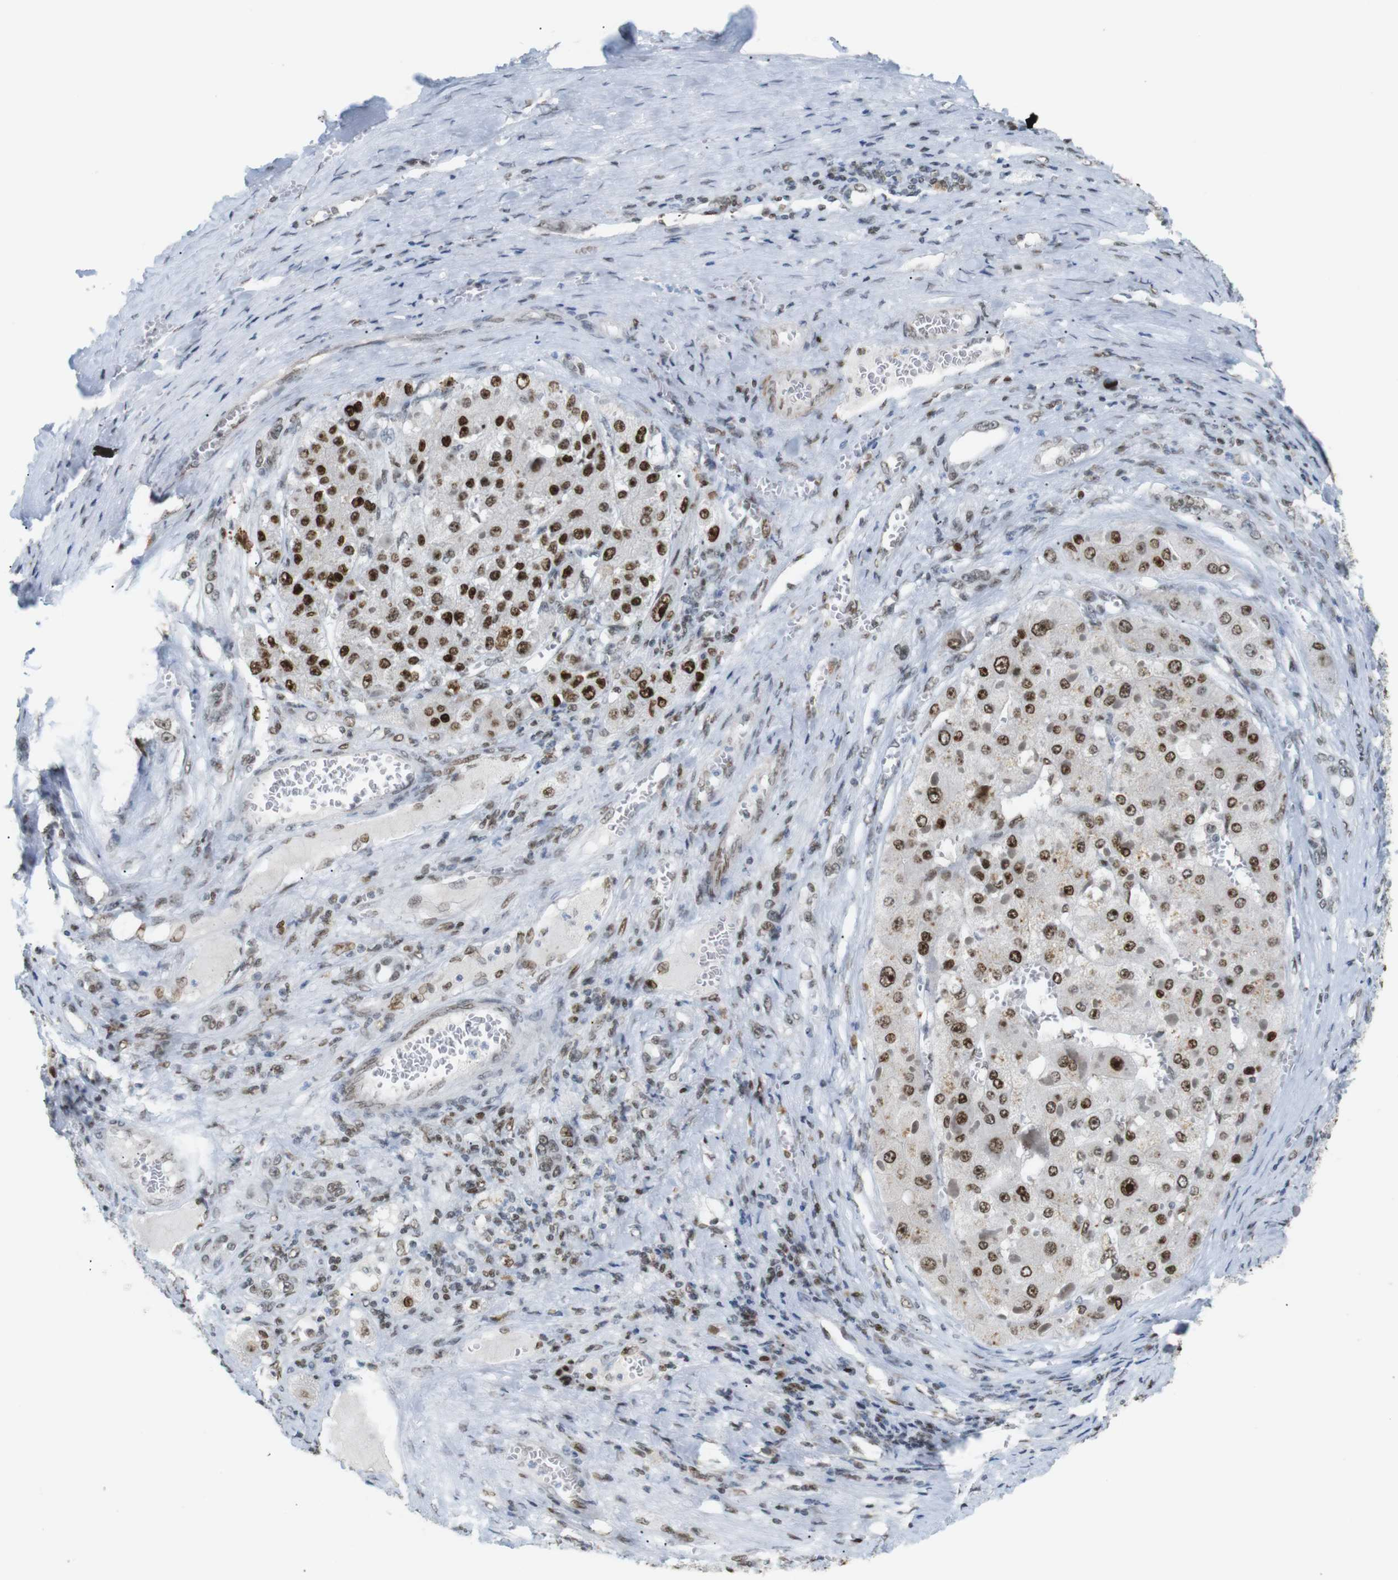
{"staining": {"intensity": "strong", "quantity": ">75%", "location": "nuclear"}, "tissue": "liver cancer", "cell_type": "Tumor cells", "image_type": "cancer", "snomed": [{"axis": "morphology", "description": "Carcinoma, Hepatocellular, NOS"}, {"axis": "topography", "description": "Liver"}], "caption": "Immunohistochemical staining of liver cancer (hepatocellular carcinoma) demonstrates strong nuclear protein positivity in approximately >75% of tumor cells.", "gene": "RIOX2", "patient": {"sex": "female", "age": 73}}